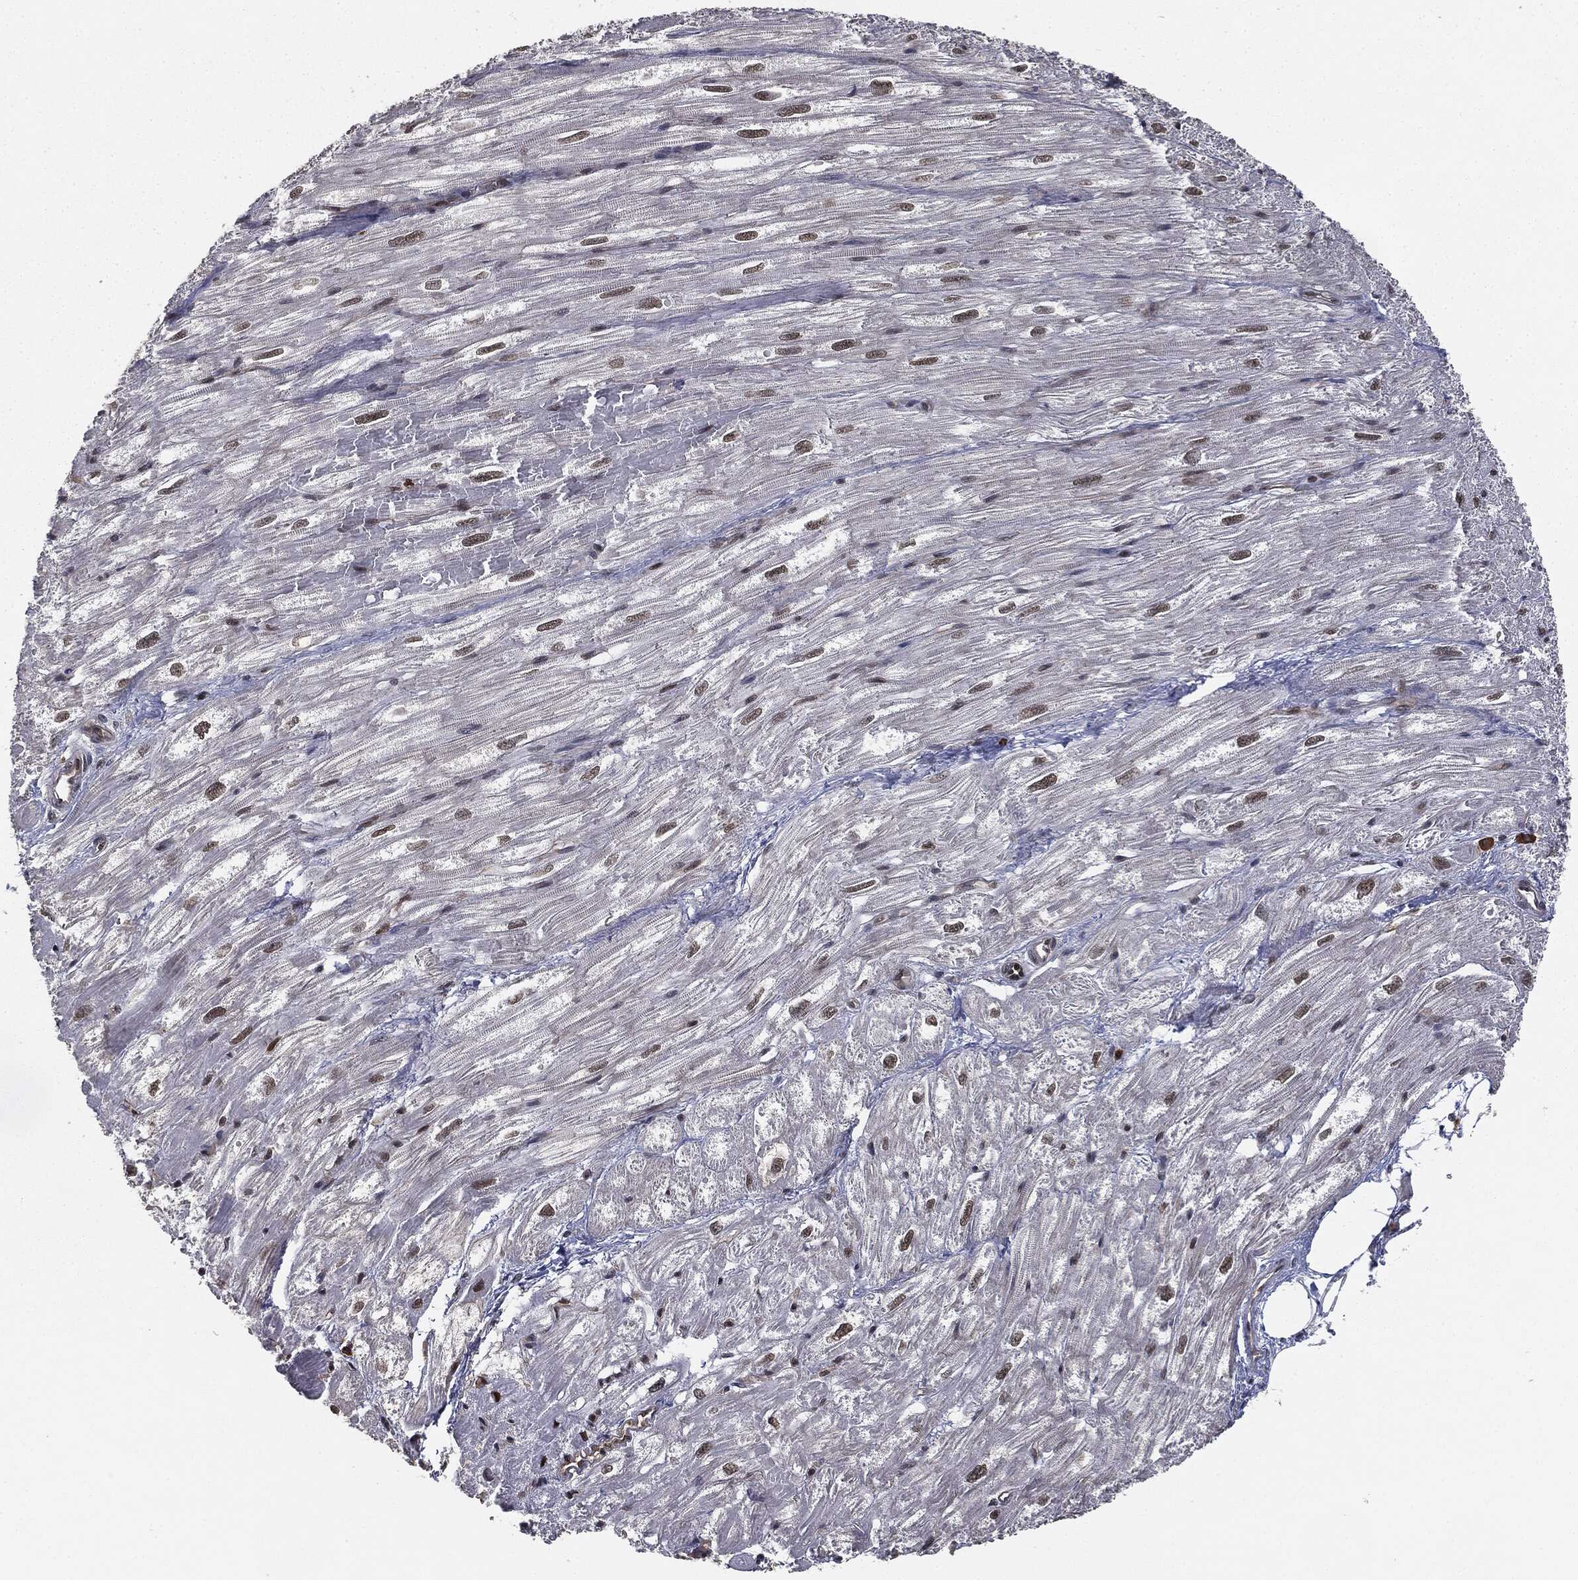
{"staining": {"intensity": "moderate", "quantity": "<25%", "location": "nuclear"}, "tissue": "heart muscle", "cell_type": "Cardiomyocytes", "image_type": "normal", "snomed": [{"axis": "morphology", "description": "Normal tissue, NOS"}, {"axis": "topography", "description": "Heart"}], "caption": "Immunohistochemical staining of normal heart muscle shows <25% levels of moderate nuclear protein positivity in about <25% of cardiomyocytes.", "gene": "TBC1D22A", "patient": {"sex": "male", "age": 62}}